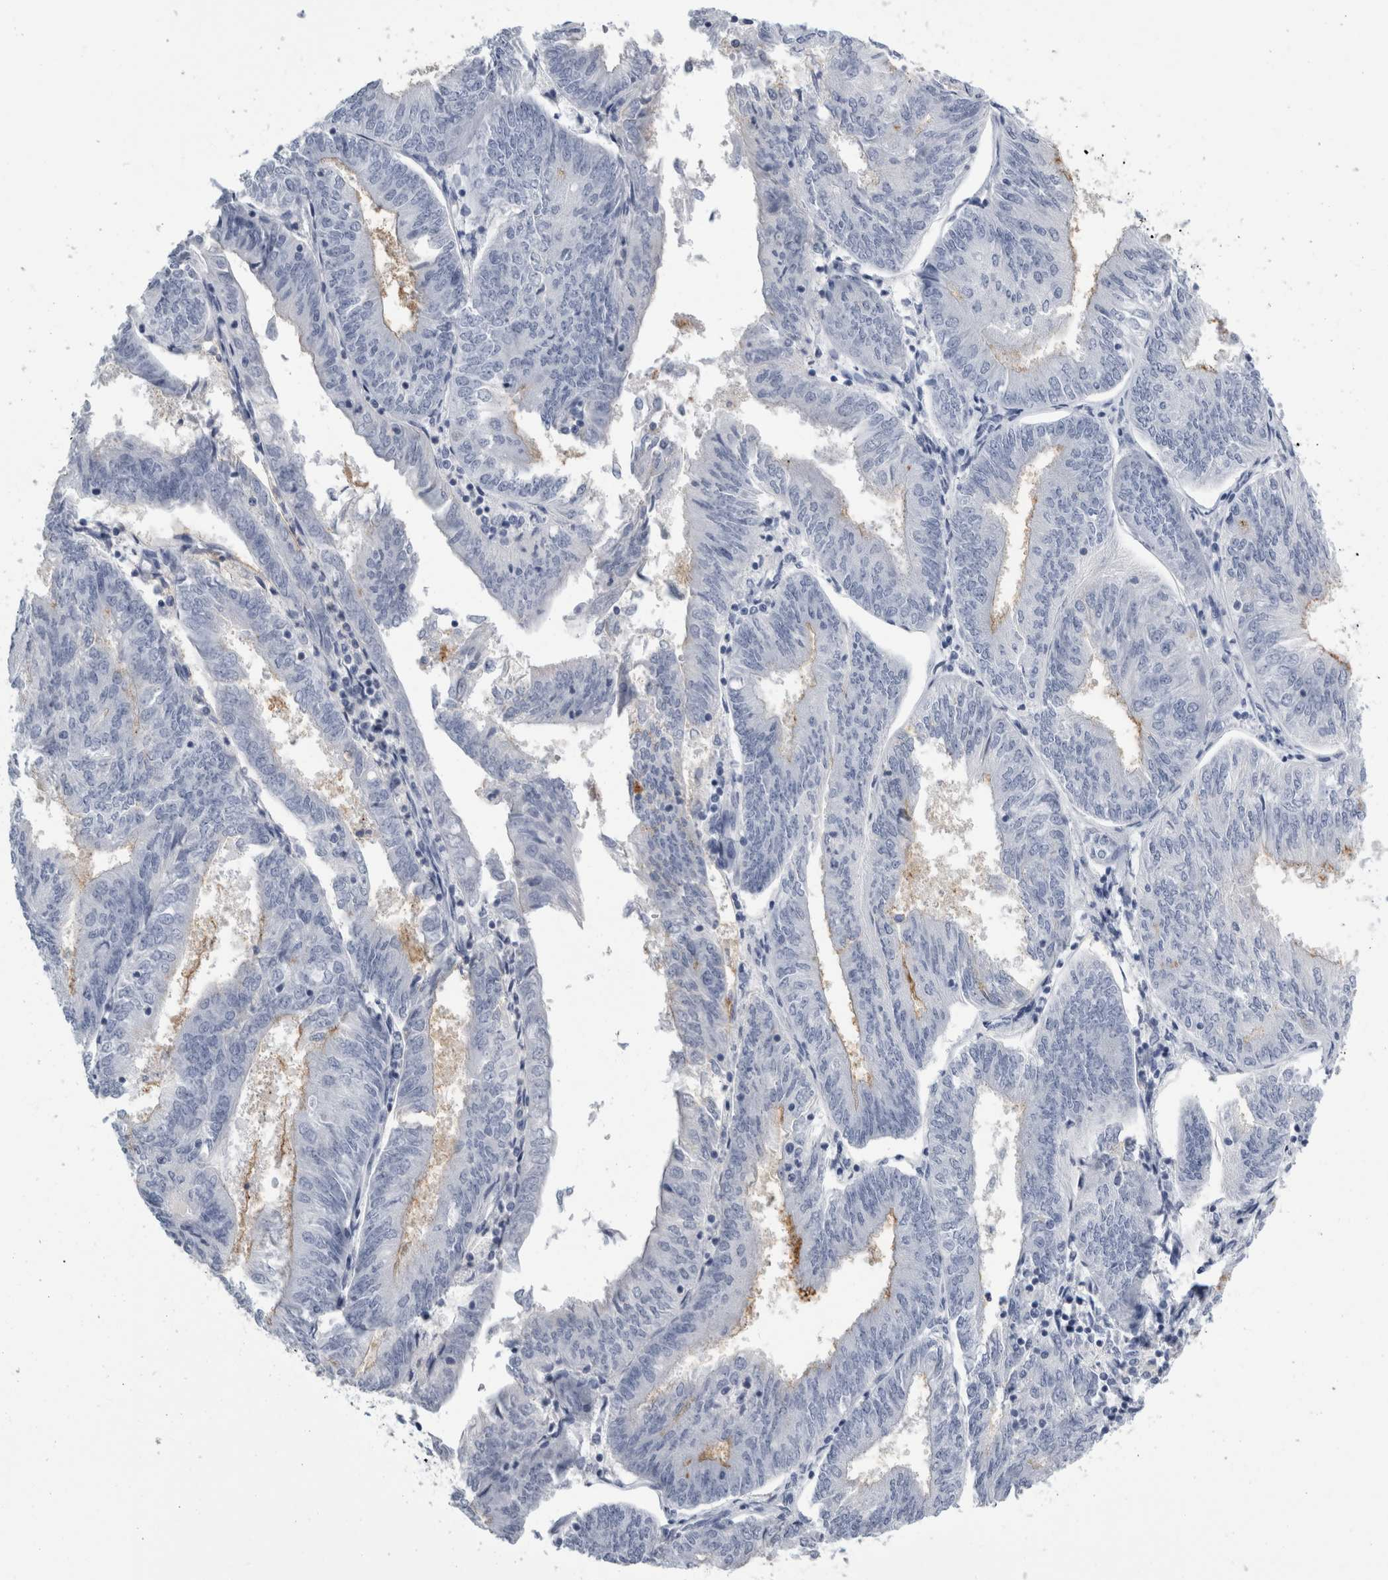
{"staining": {"intensity": "moderate", "quantity": "<25%", "location": "cytoplasmic/membranous"}, "tissue": "endometrial cancer", "cell_type": "Tumor cells", "image_type": "cancer", "snomed": [{"axis": "morphology", "description": "Adenocarcinoma, NOS"}, {"axis": "topography", "description": "Endometrium"}], "caption": "Brown immunohistochemical staining in adenocarcinoma (endometrial) shows moderate cytoplasmic/membranous staining in about <25% of tumor cells. (DAB (3,3'-diaminobenzidine) = brown stain, brightfield microscopy at high magnification).", "gene": "ANKFY1", "patient": {"sex": "female", "age": 58}}